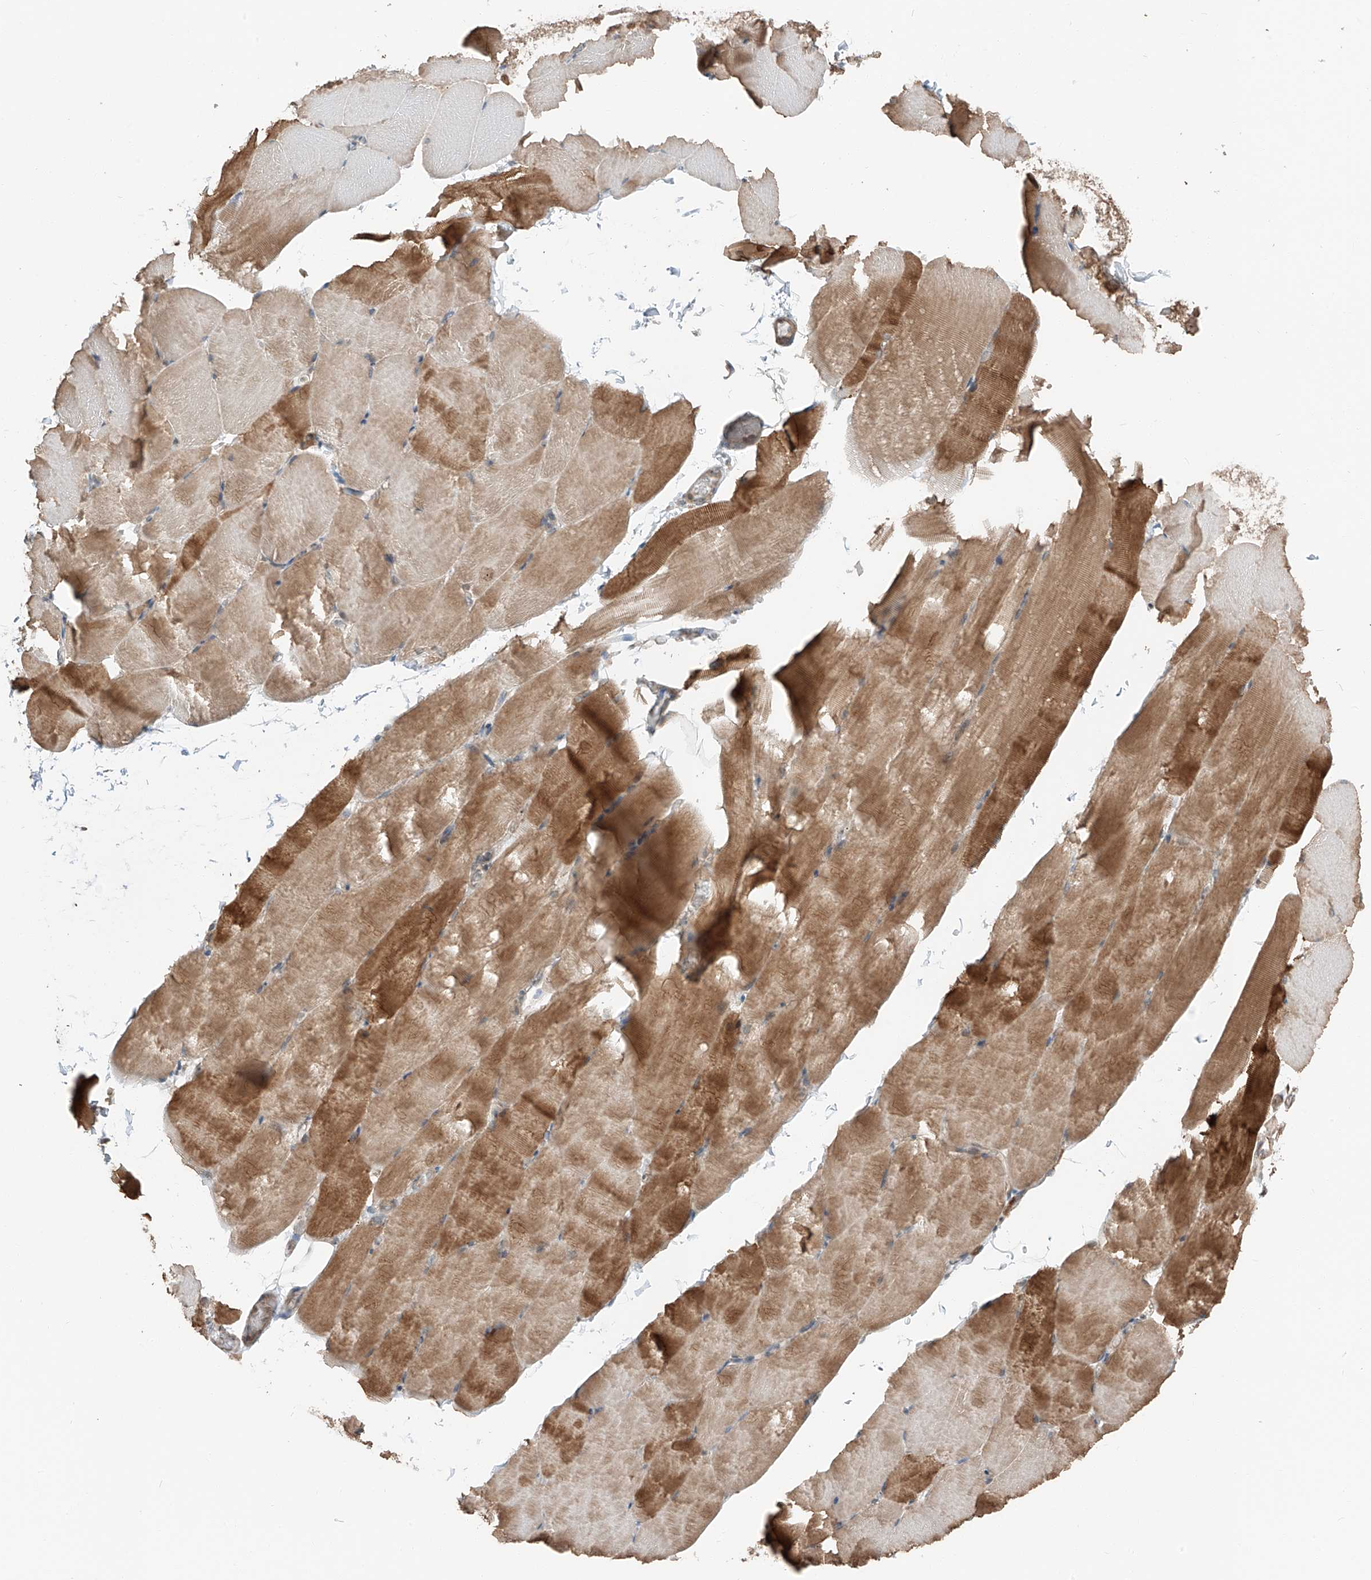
{"staining": {"intensity": "moderate", "quantity": ">75%", "location": "cytoplasmic/membranous"}, "tissue": "skeletal muscle", "cell_type": "Myocytes", "image_type": "normal", "snomed": [{"axis": "morphology", "description": "Normal tissue, NOS"}, {"axis": "topography", "description": "Skeletal muscle"}, {"axis": "topography", "description": "Parathyroid gland"}], "caption": "High-power microscopy captured an immunohistochemistry (IHC) photomicrograph of unremarkable skeletal muscle, revealing moderate cytoplasmic/membranous expression in about >75% of myocytes. Using DAB (brown) and hematoxylin (blue) stains, captured at high magnification using brightfield microscopy.", "gene": "CEP162", "patient": {"sex": "female", "age": 37}}